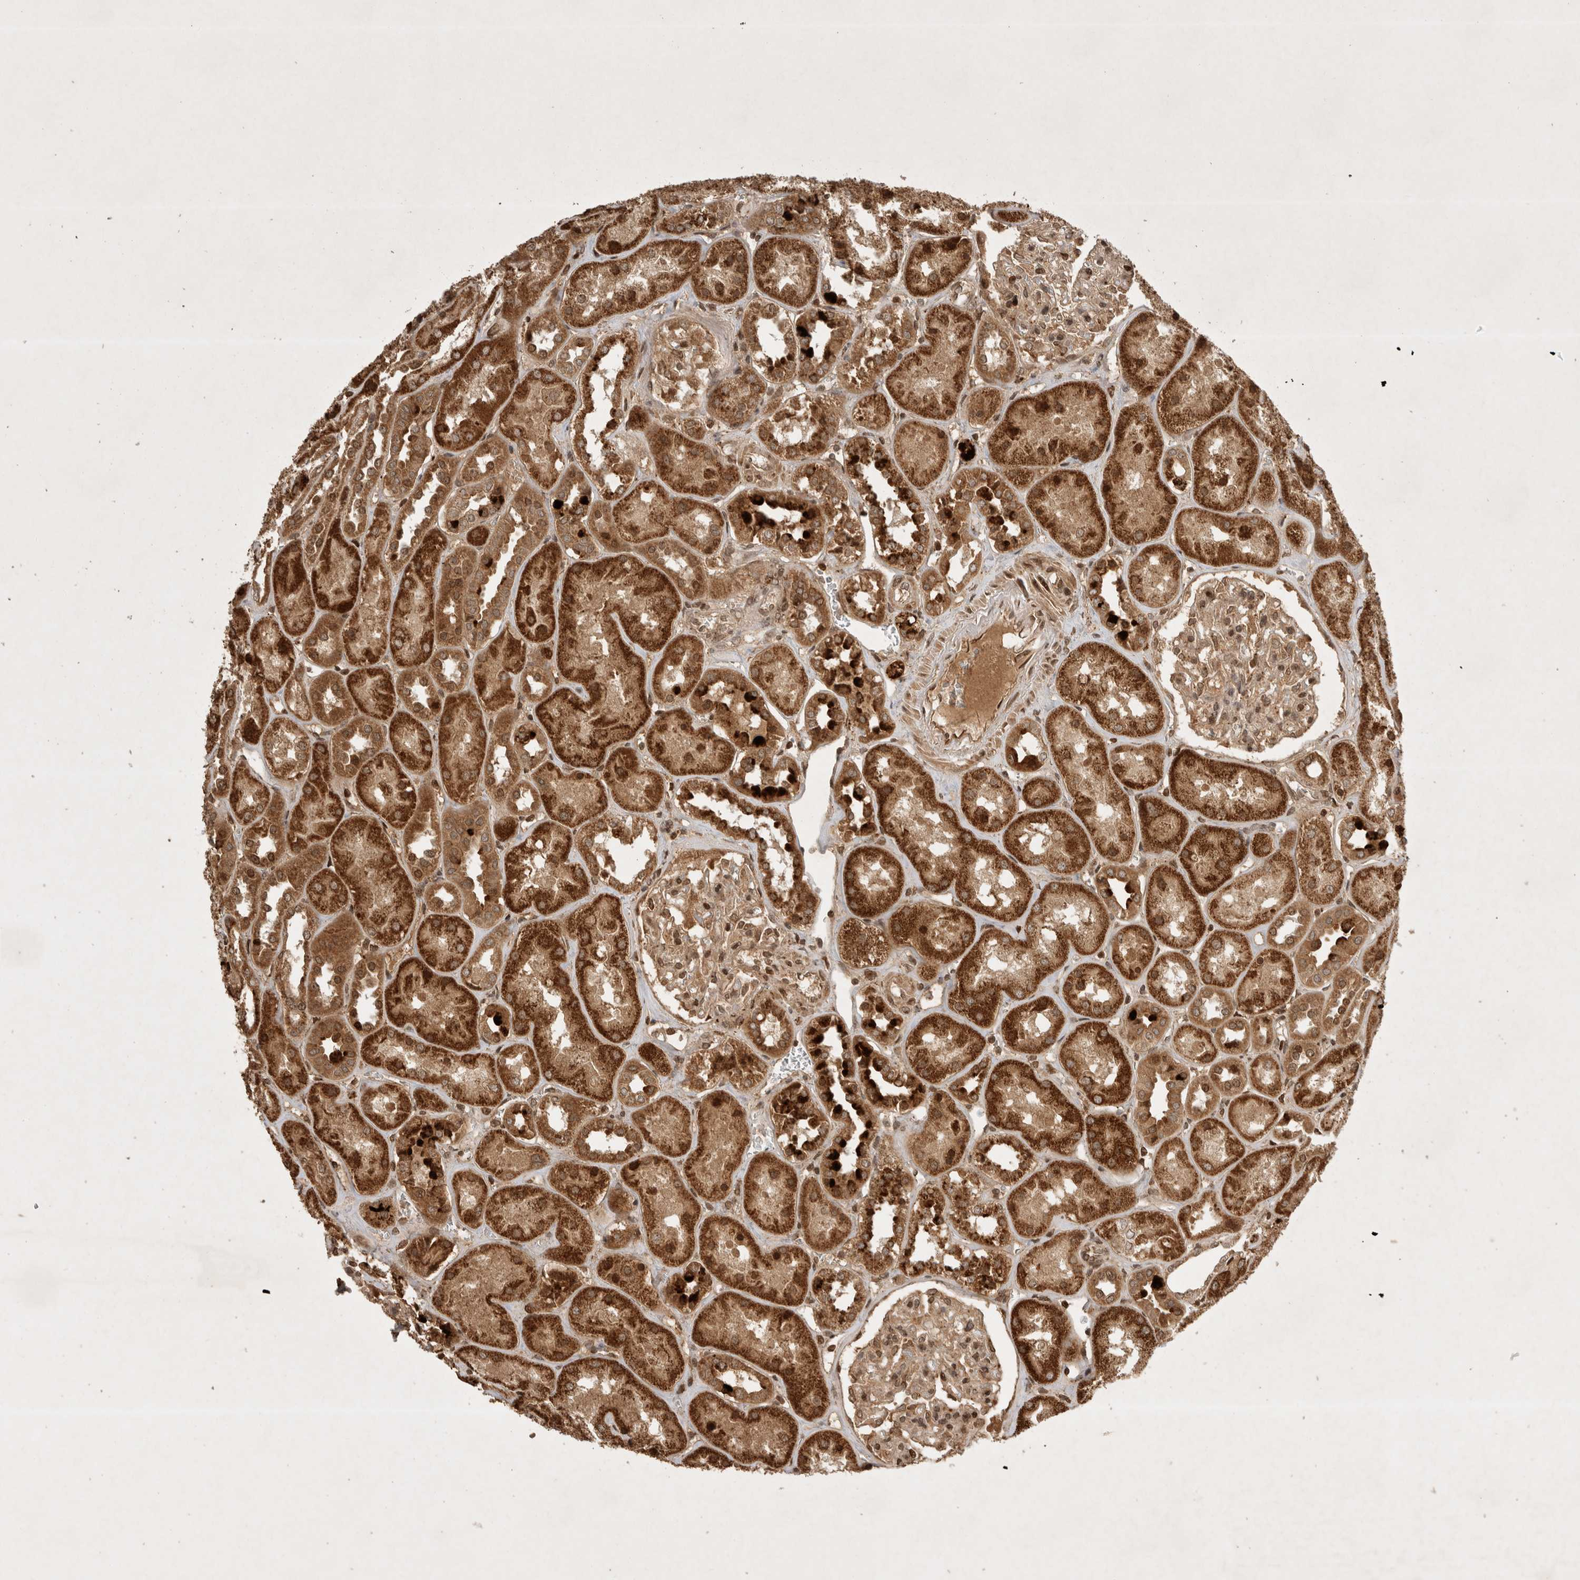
{"staining": {"intensity": "moderate", "quantity": "25%-75%", "location": "cytoplasmic/membranous"}, "tissue": "kidney", "cell_type": "Cells in glomeruli", "image_type": "normal", "snomed": [{"axis": "morphology", "description": "Normal tissue, NOS"}, {"axis": "topography", "description": "Kidney"}], "caption": "A brown stain labels moderate cytoplasmic/membranous positivity of a protein in cells in glomeruli of benign human kidney. (brown staining indicates protein expression, while blue staining denotes nuclei).", "gene": "FAM221A", "patient": {"sex": "male", "age": 70}}